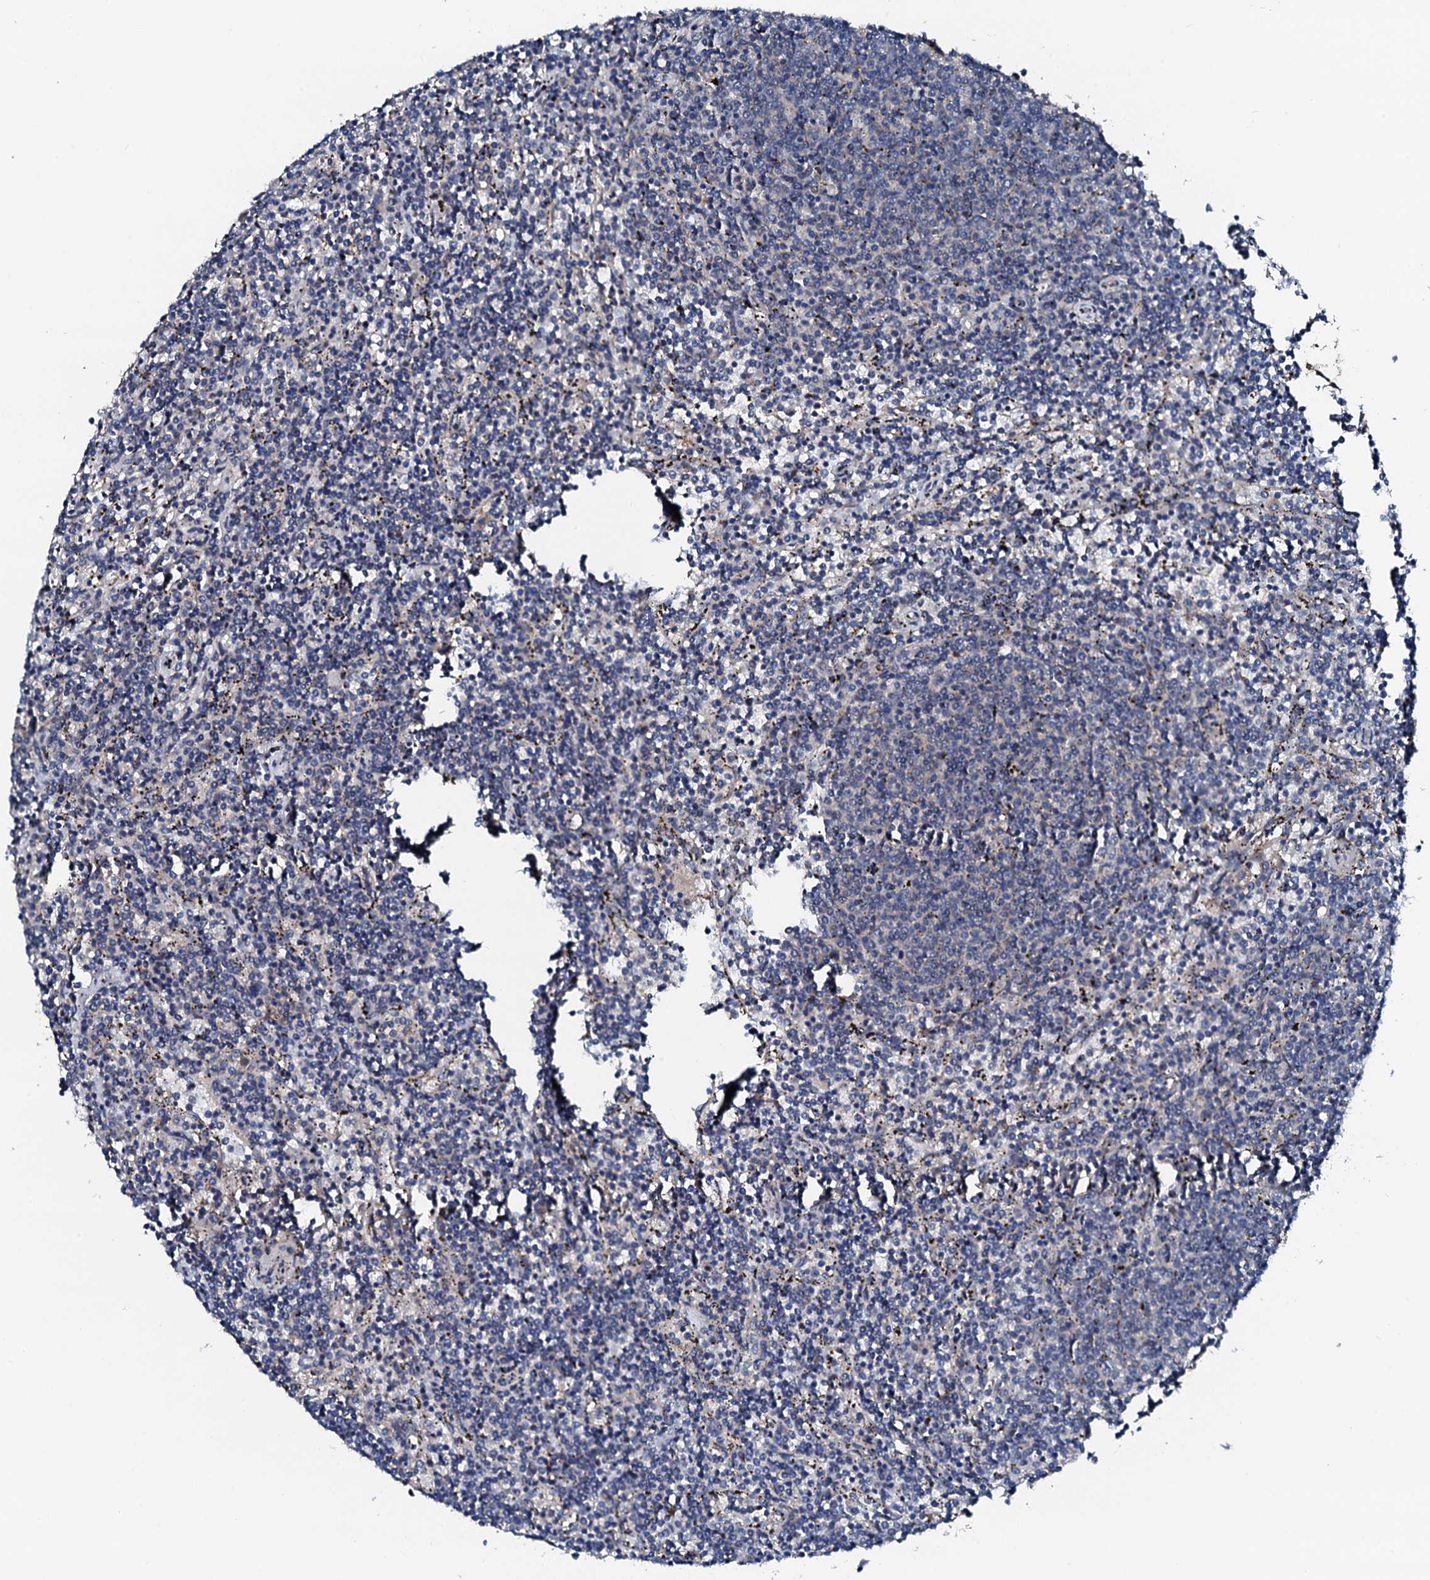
{"staining": {"intensity": "negative", "quantity": "none", "location": "none"}, "tissue": "lymphoma", "cell_type": "Tumor cells", "image_type": "cancer", "snomed": [{"axis": "morphology", "description": "Malignant lymphoma, non-Hodgkin's type, Low grade"}, {"axis": "topography", "description": "Spleen"}], "caption": "High magnification brightfield microscopy of lymphoma stained with DAB (brown) and counterstained with hematoxylin (blue): tumor cells show no significant positivity.", "gene": "TRAFD1", "patient": {"sex": "female", "age": 50}}